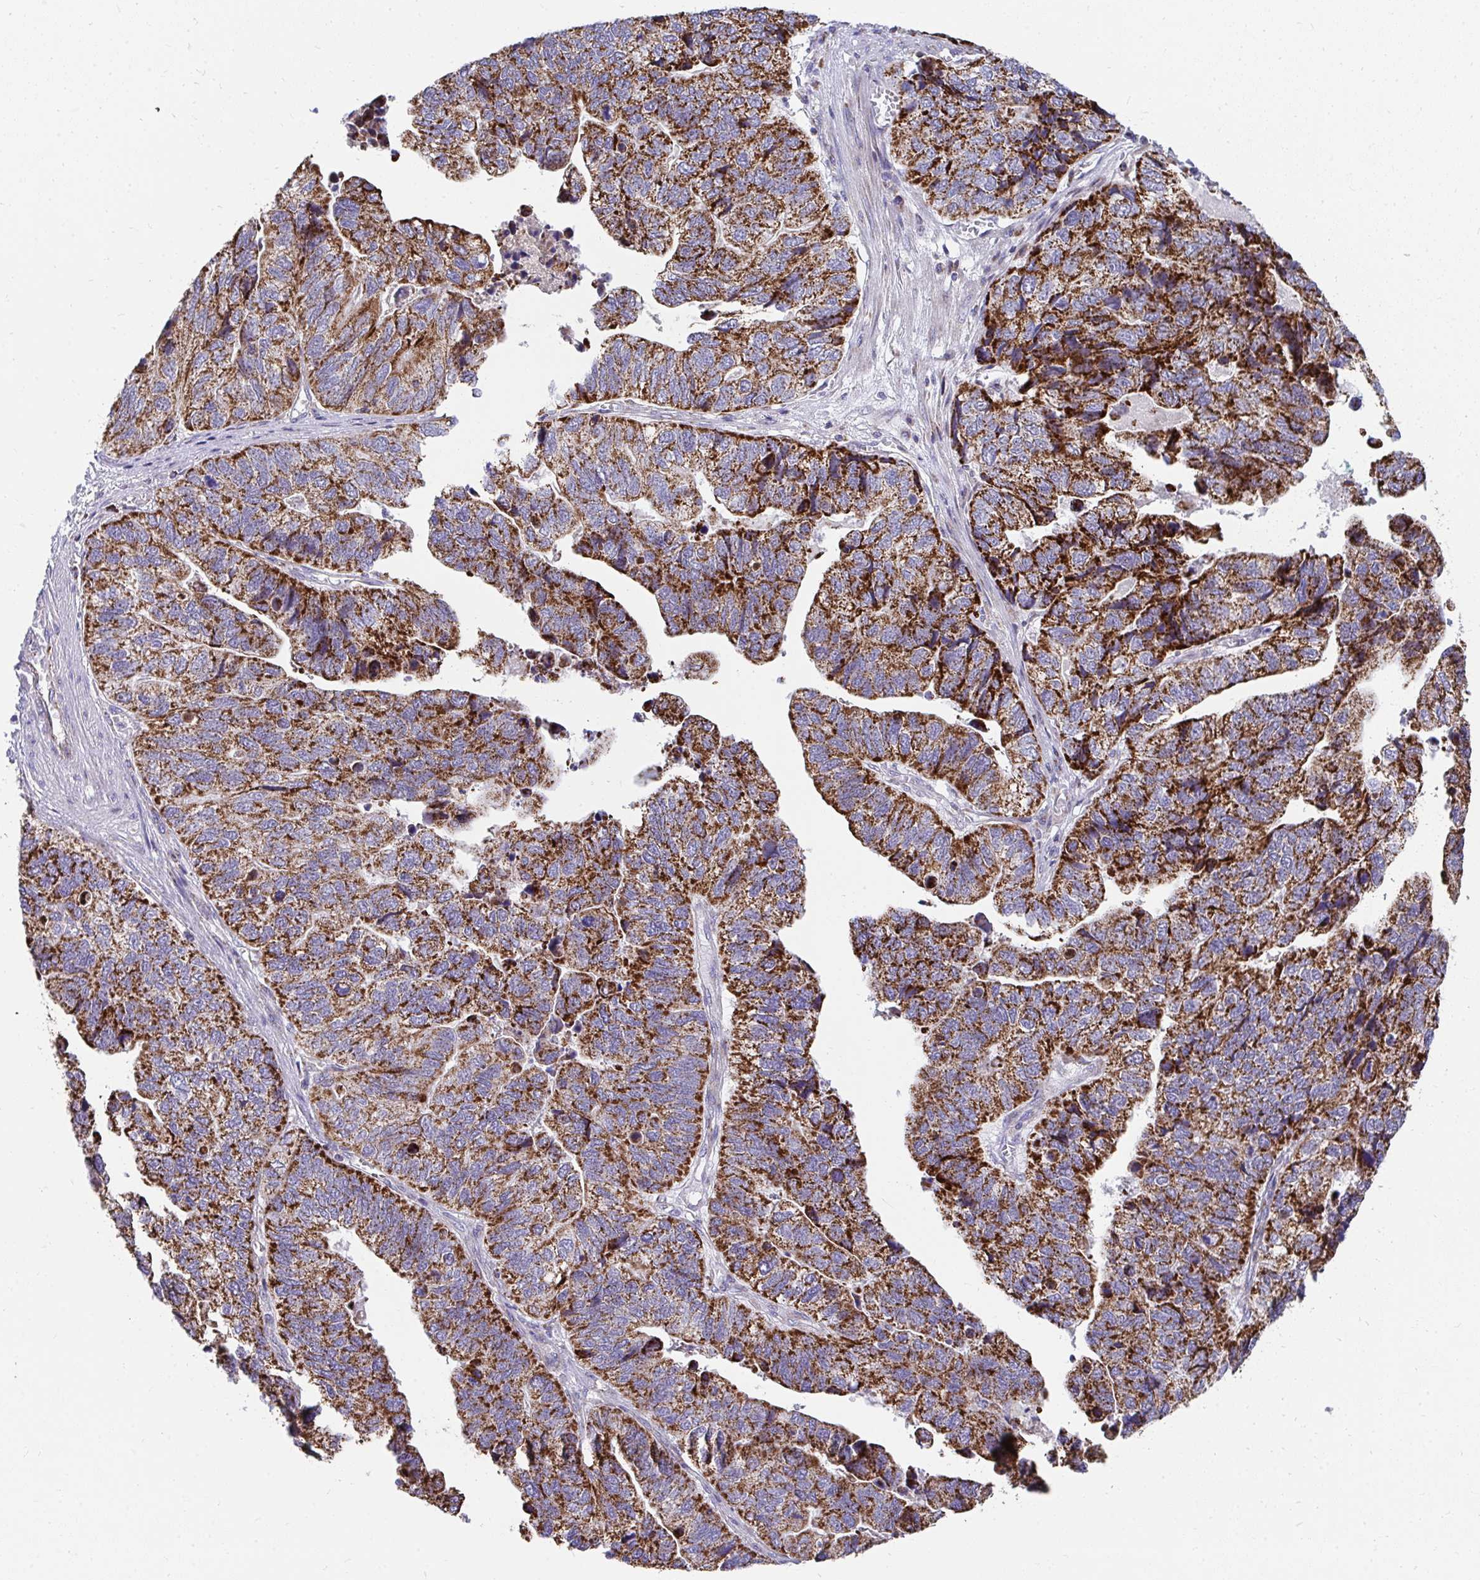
{"staining": {"intensity": "strong", "quantity": ">75%", "location": "cytoplasmic/membranous"}, "tissue": "stomach cancer", "cell_type": "Tumor cells", "image_type": "cancer", "snomed": [{"axis": "morphology", "description": "Adenocarcinoma, NOS"}, {"axis": "topography", "description": "Stomach, upper"}], "caption": "Adenocarcinoma (stomach) stained for a protein exhibits strong cytoplasmic/membranous positivity in tumor cells.", "gene": "PRRG3", "patient": {"sex": "female", "age": 67}}